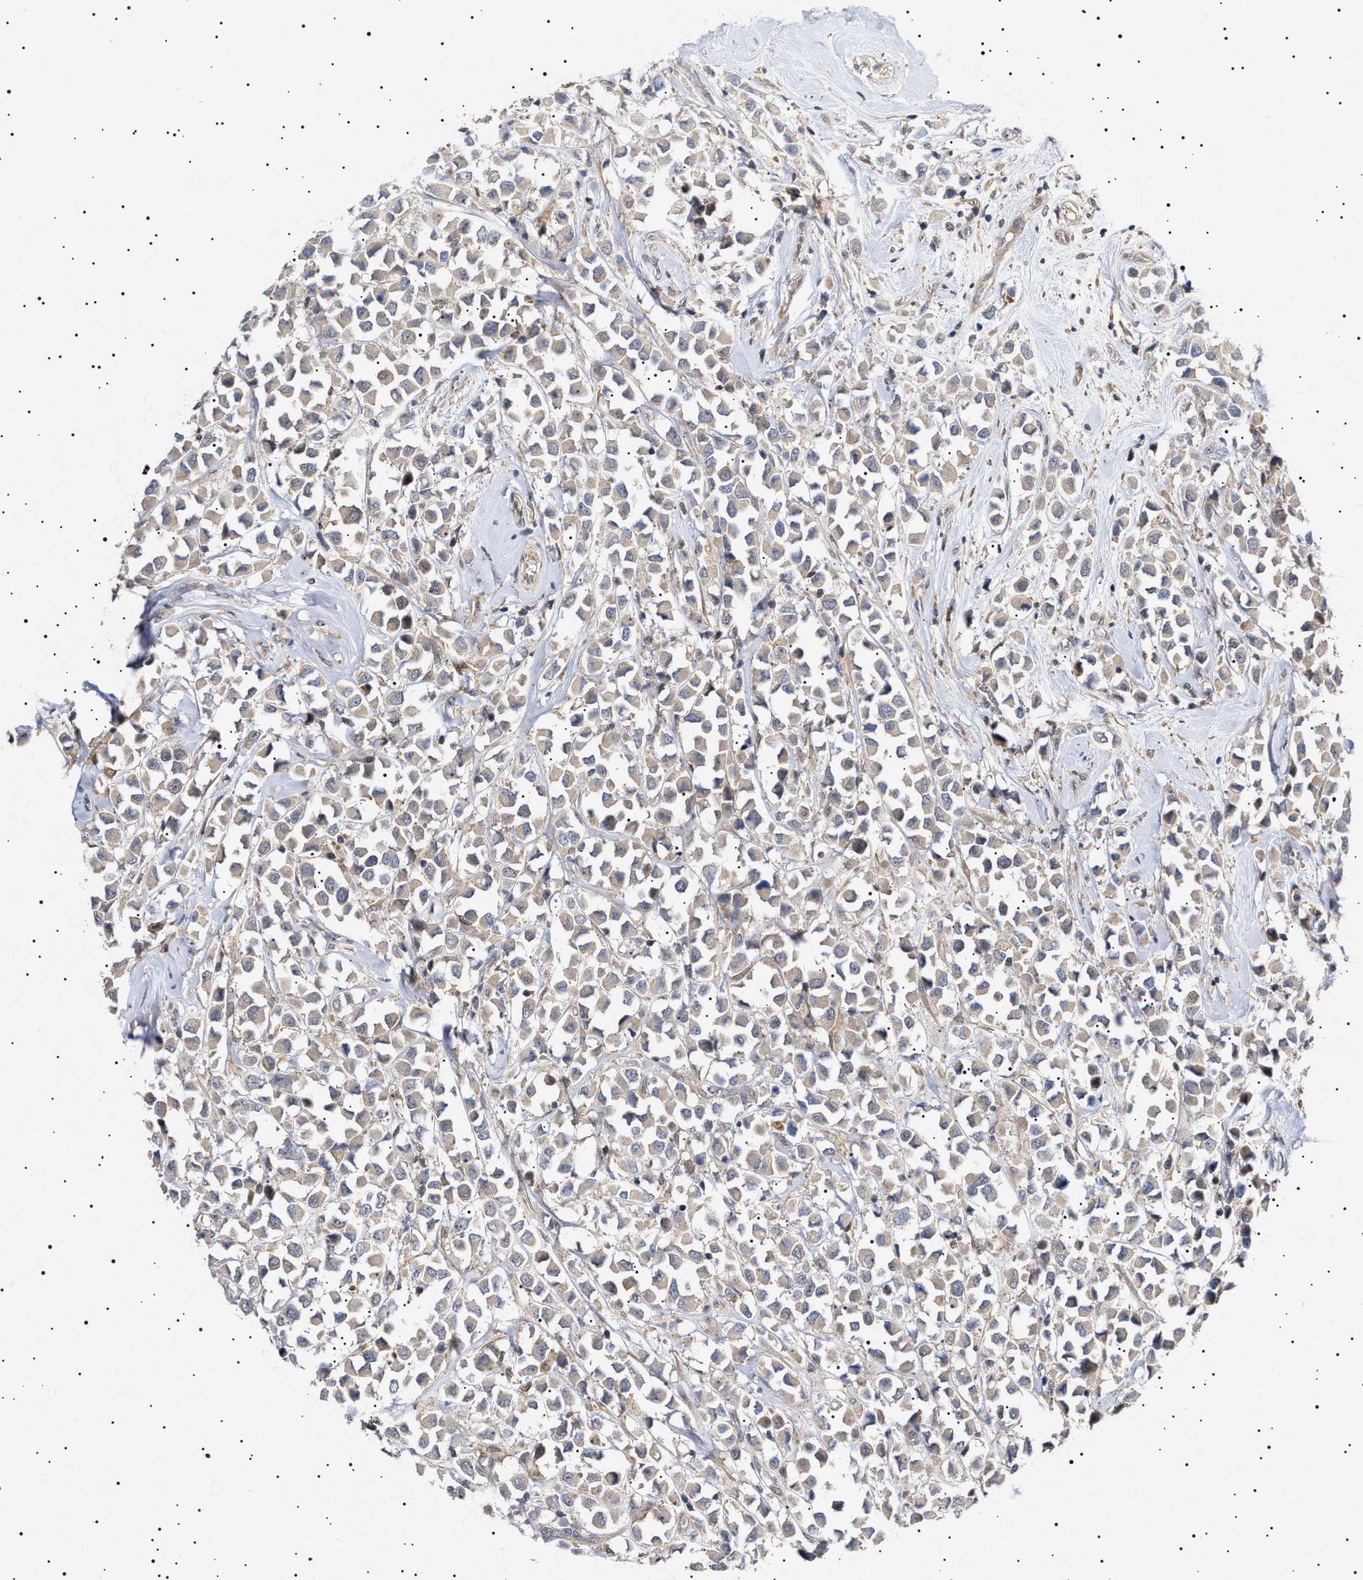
{"staining": {"intensity": "weak", "quantity": ">75%", "location": "cytoplasmic/membranous"}, "tissue": "breast cancer", "cell_type": "Tumor cells", "image_type": "cancer", "snomed": [{"axis": "morphology", "description": "Duct carcinoma"}, {"axis": "topography", "description": "Breast"}], "caption": "Tumor cells reveal low levels of weak cytoplasmic/membranous staining in approximately >75% of cells in human breast infiltrating ductal carcinoma.", "gene": "NPLOC4", "patient": {"sex": "female", "age": 61}}